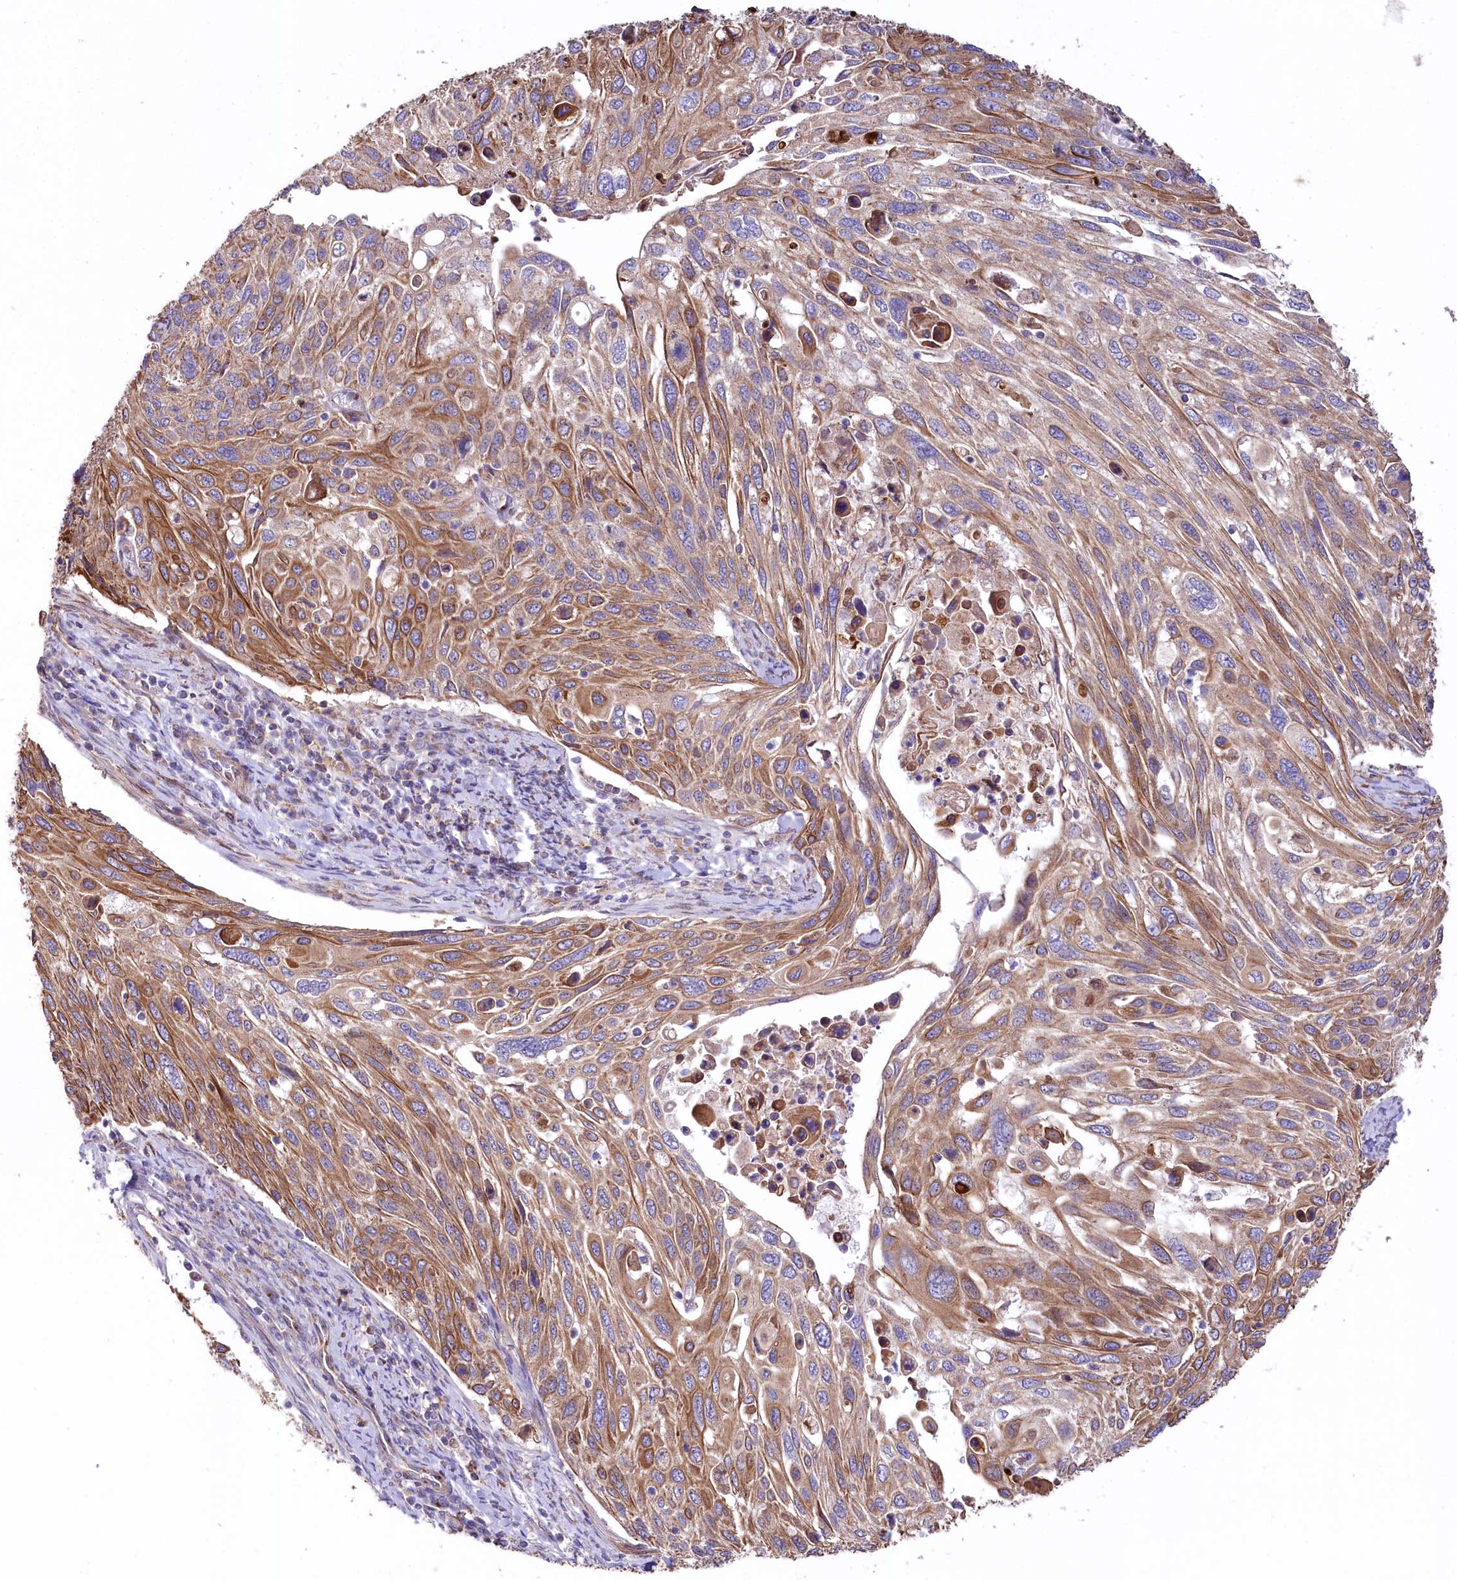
{"staining": {"intensity": "moderate", "quantity": ">75%", "location": "cytoplasmic/membranous"}, "tissue": "cervical cancer", "cell_type": "Tumor cells", "image_type": "cancer", "snomed": [{"axis": "morphology", "description": "Squamous cell carcinoma, NOS"}, {"axis": "topography", "description": "Cervix"}], "caption": "A micrograph of human squamous cell carcinoma (cervical) stained for a protein exhibits moderate cytoplasmic/membranous brown staining in tumor cells. The protein of interest is stained brown, and the nuclei are stained in blue (DAB (3,3'-diaminobenzidine) IHC with brightfield microscopy, high magnification).", "gene": "STX6", "patient": {"sex": "female", "age": 70}}